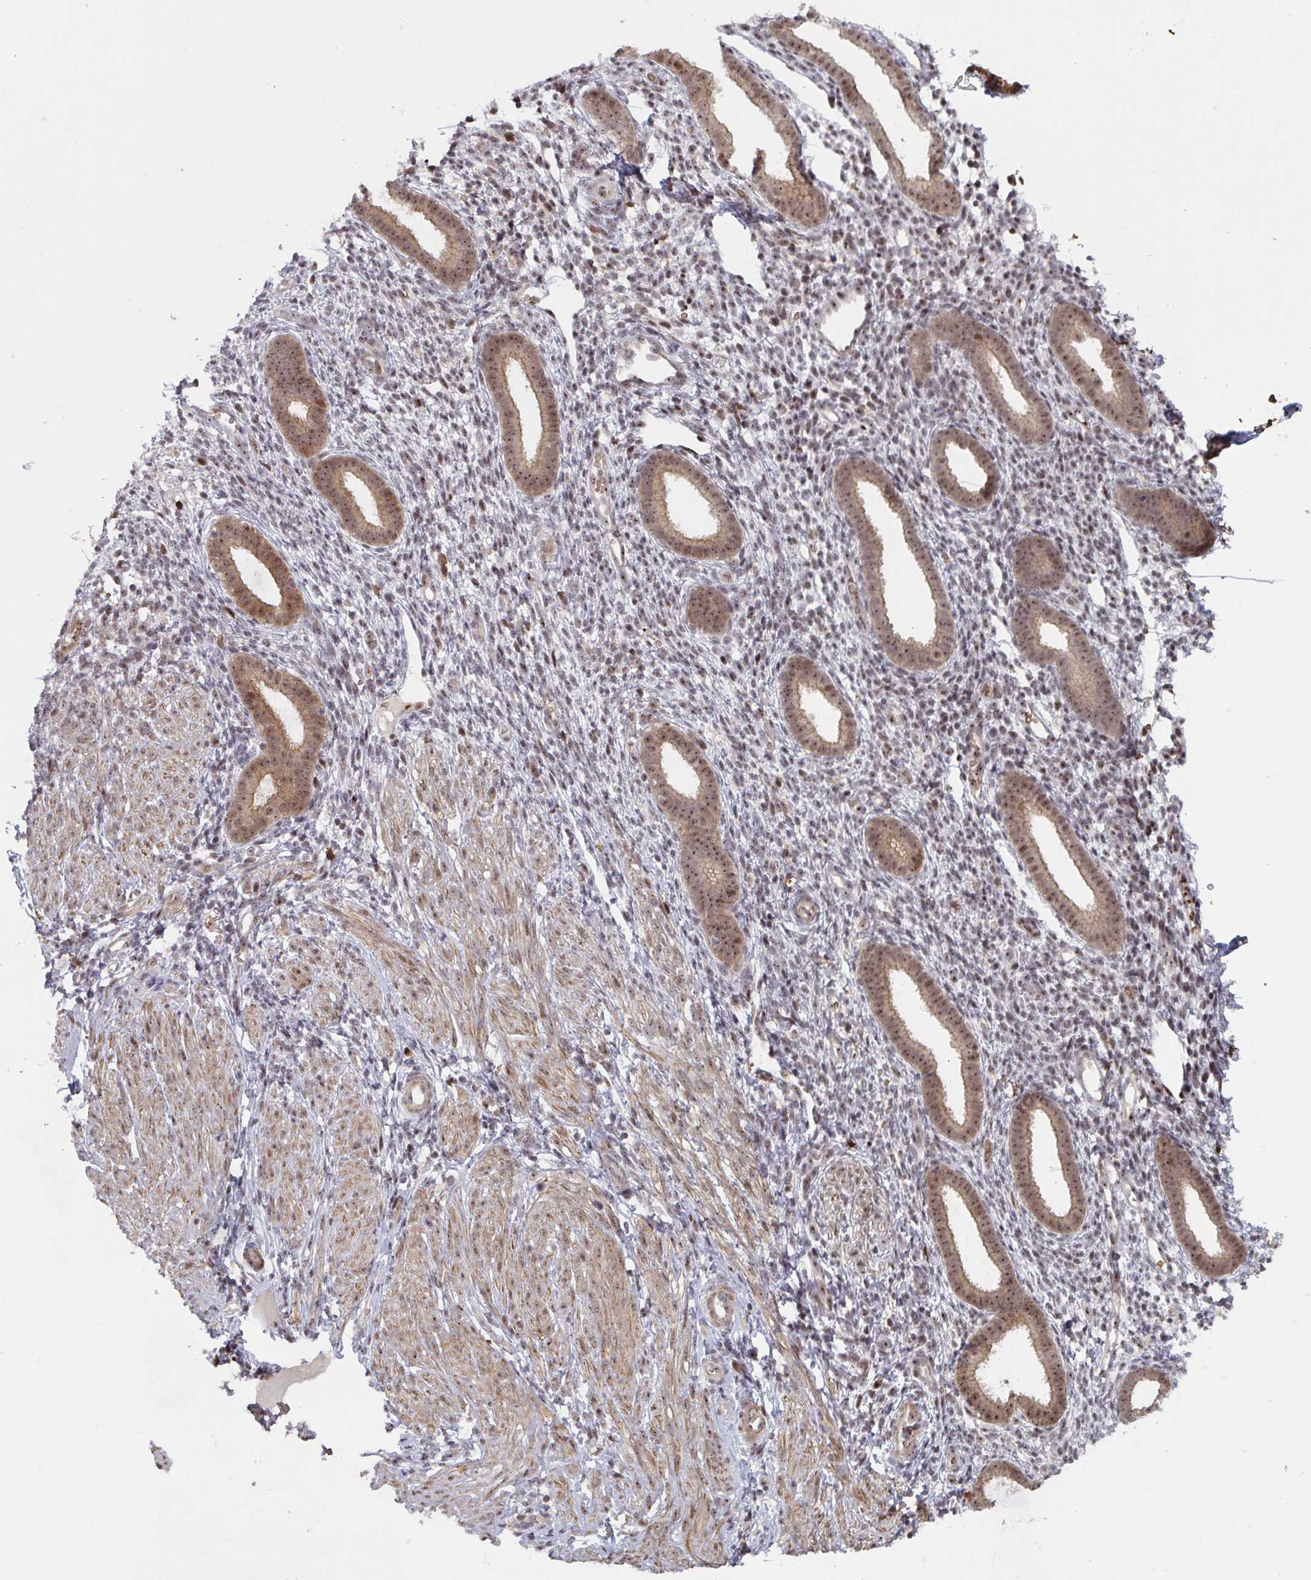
{"staining": {"intensity": "weak", "quantity": "<25%", "location": "cytoplasmic/membranous"}, "tissue": "endometrium", "cell_type": "Cells in endometrial stroma", "image_type": "normal", "snomed": [{"axis": "morphology", "description": "Normal tissue, NOS"}, {"axis": "topography", "description": "Endometrium"}], "caption": "Immunohistochemical staining of normal endometrium demonstrates no significant expression in cells in endometrial stroma. (Immunohistochemistry (ihc), brightfield microscopy, high magnification).", "gene": "NLRP13", "patient": {"sex": "female", "age": 36}}